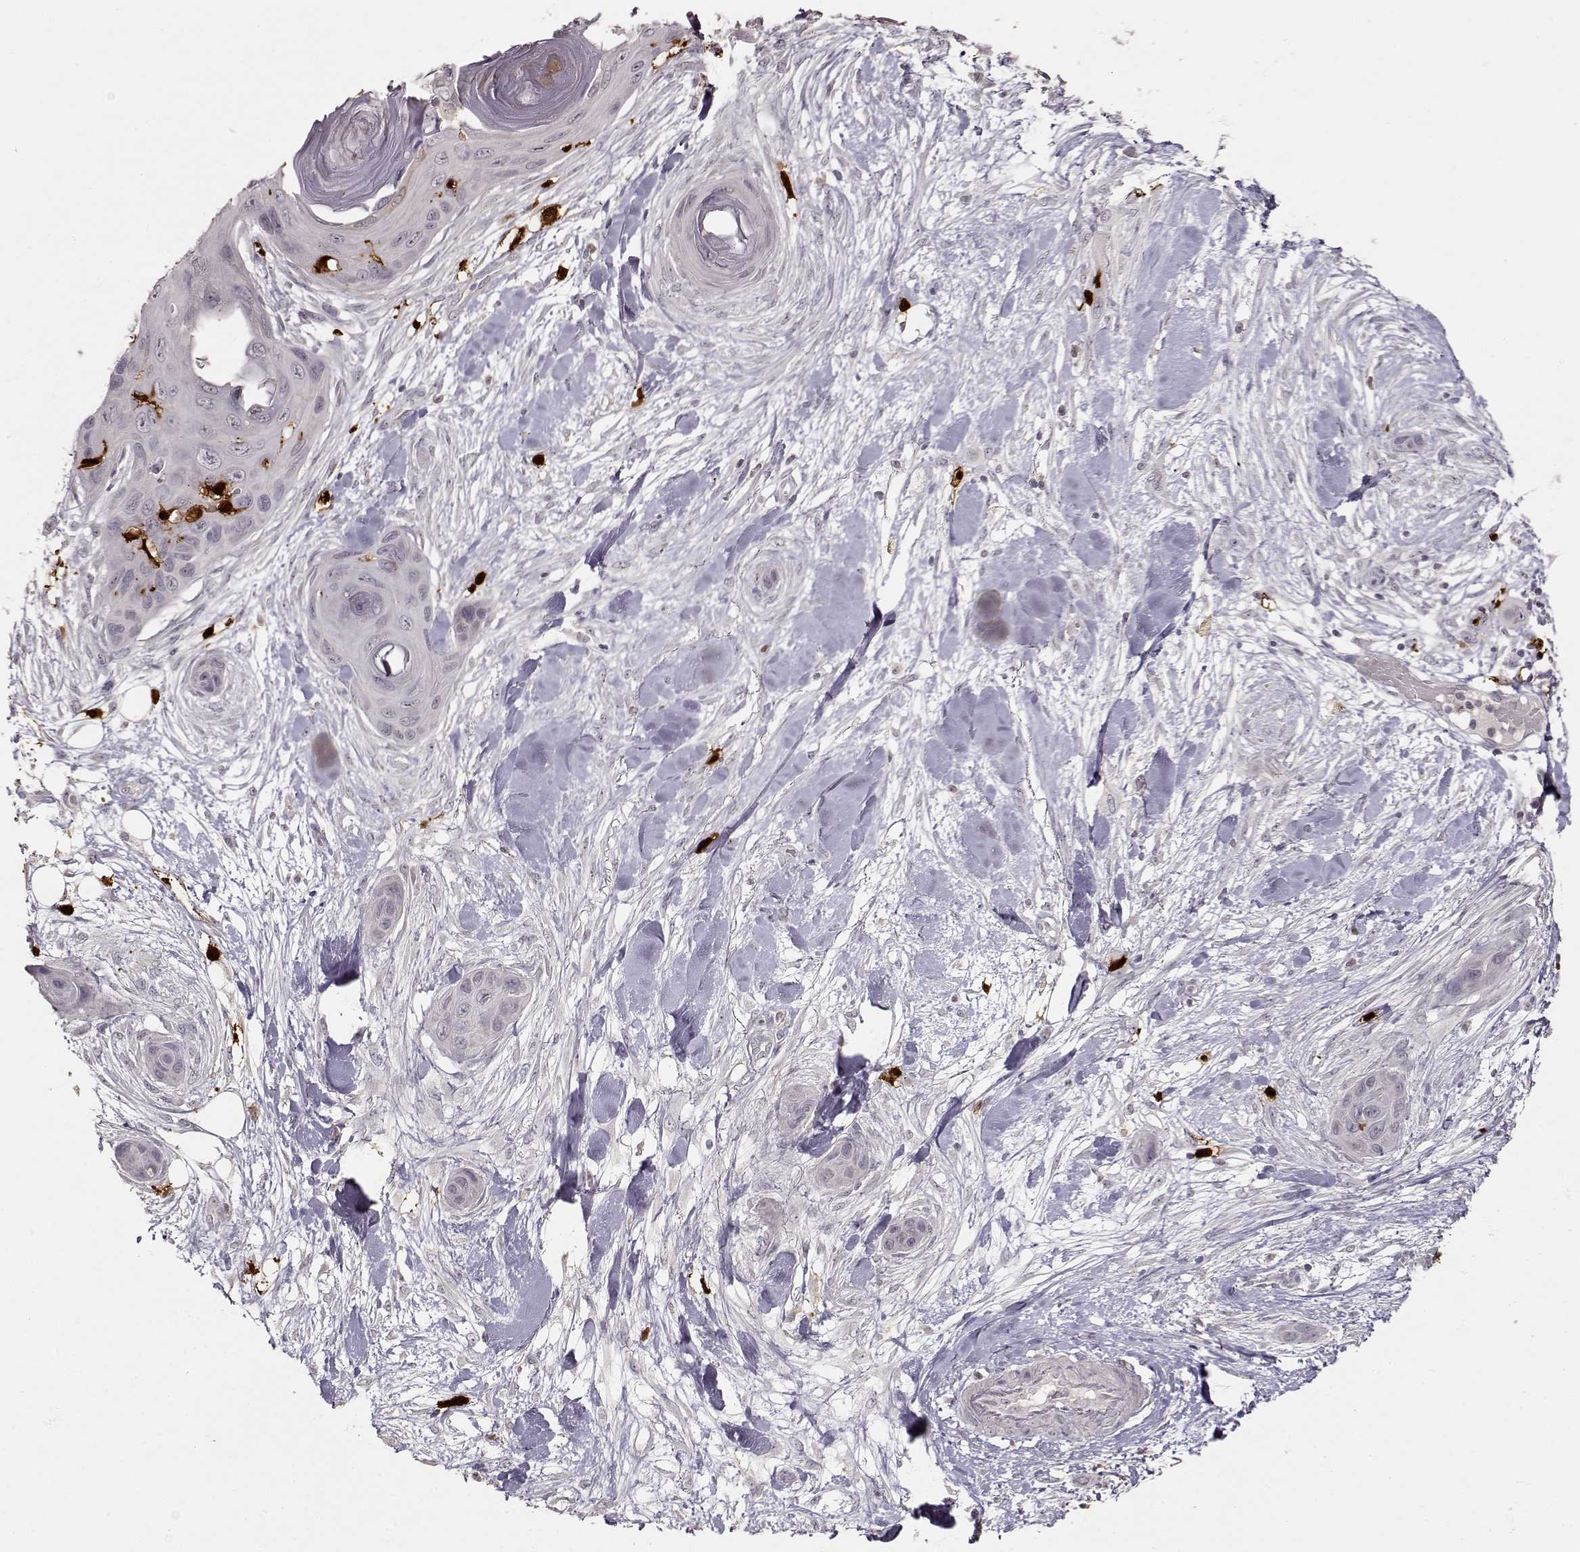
{"staining": {"intensity": "negative", "quantity": "none", "location": "none"}, "tissue": "skin cancer", "cell_type": "Tumor cells", "image_type": "cancer", "snomed": [{"axis": "morphology", "description": "Squamous cell carcinoma, NOS"}, {"axis": "topography", "description": "Skin"}], "caption": "Histopathology image shows no protein expression in tumor cells of squamous cell carcinoma (skin) tissue. The staining was performed using DAB to visualize the protein expression in brown, while the nuclei were stained in blue with hematoxylin (Magnification: 20x).", "gene": "S100B", "patient": {"sex": "male", "age": 82}}